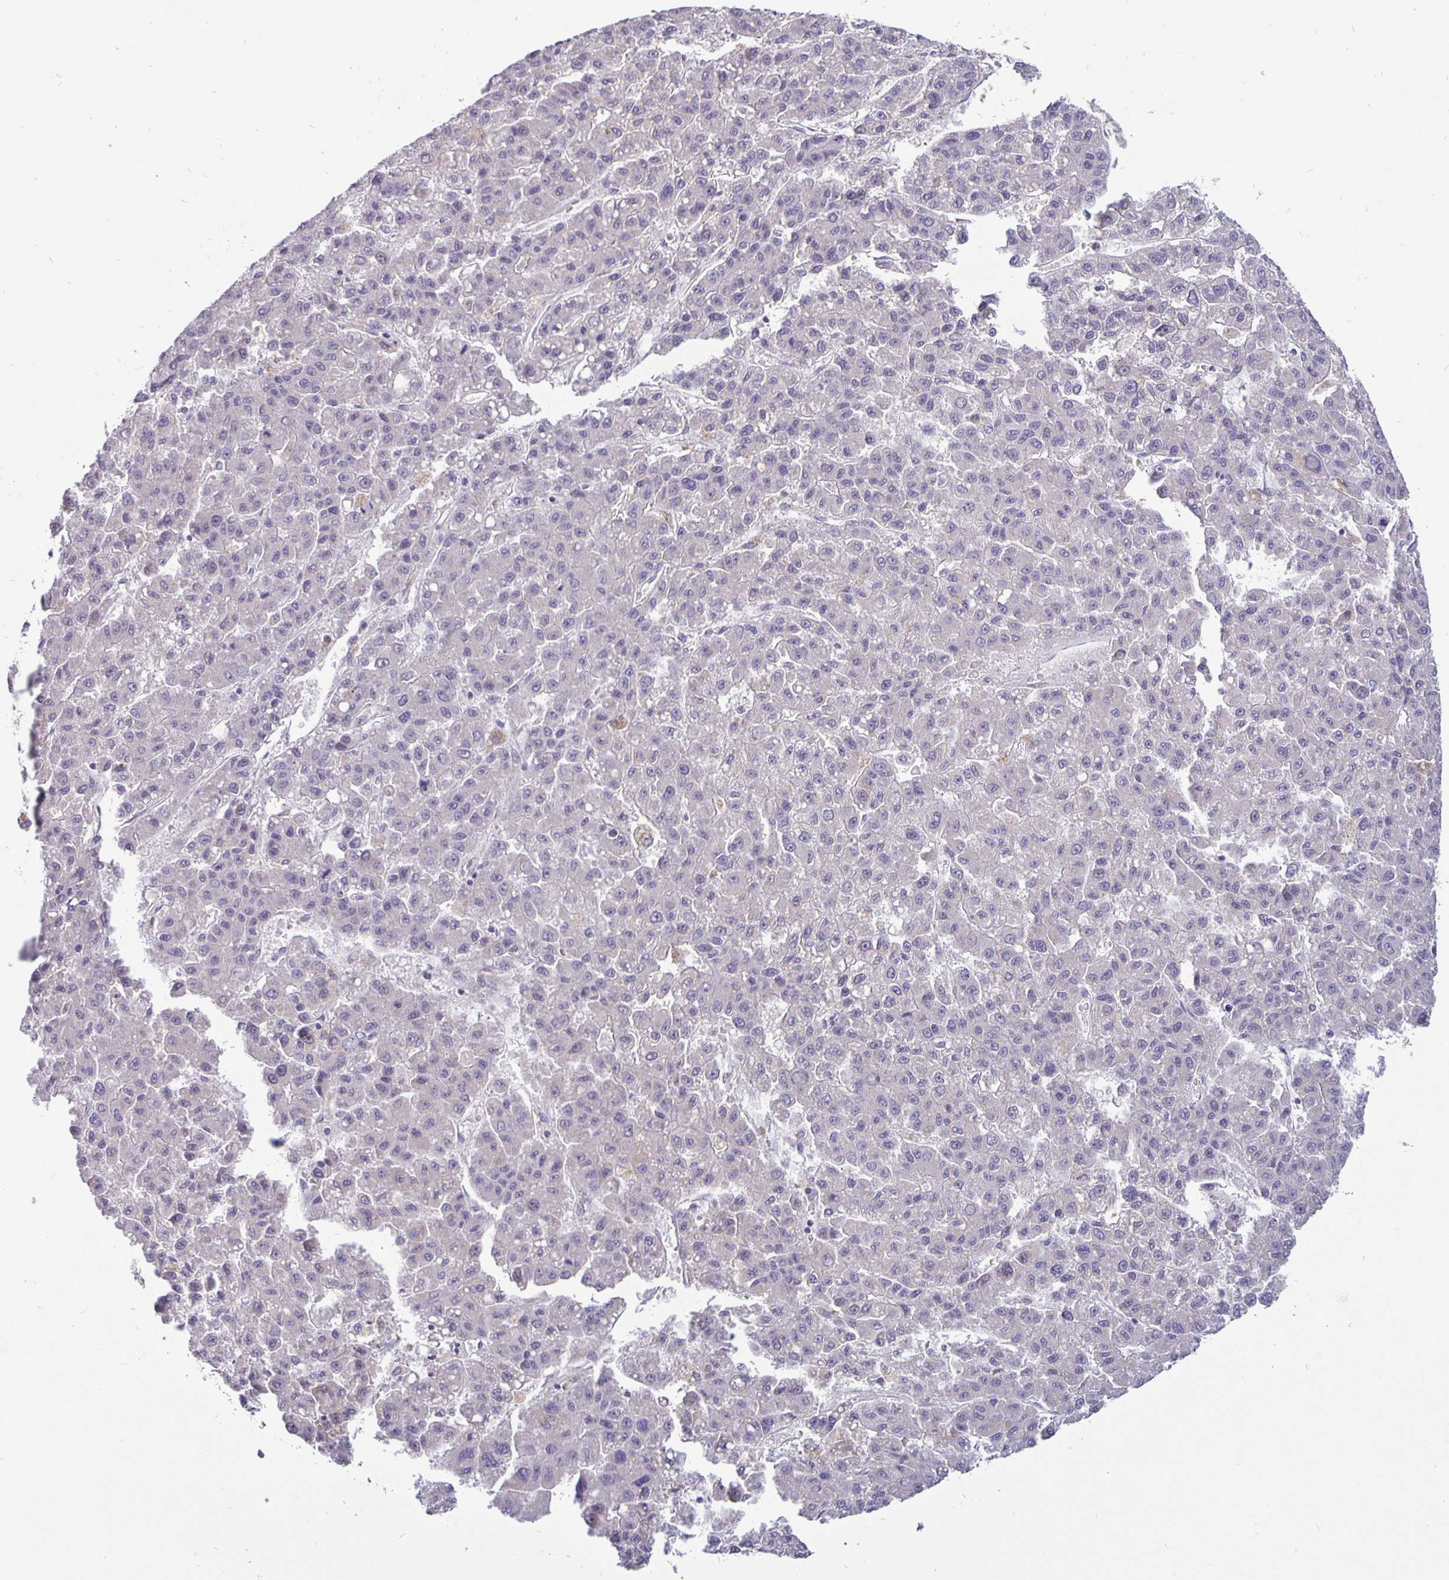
{"staining": {"intensity": "negative", "quantity": "none", "location": "none"}, "tissue": "liver cancer", "cell_type": "Tumor cells", "image_type": "cancer", "snomed": [{"axis": "morphology", "description": "Carcinoma, Hepatocellular, NOS"}, {"axis": "topography", "description": "Liver"}], "caption": "IHC micrograph of neoplastic tissue: liver cancer (hepatocellular carcinoma) stained with DAB shows no significant protein positivity in tumor cells. (DAB (3,3'-diaminobenzidine) IHC, high magnification).", "gene": "ERBB2", "patient": {"sex": "male", "age": 70}}